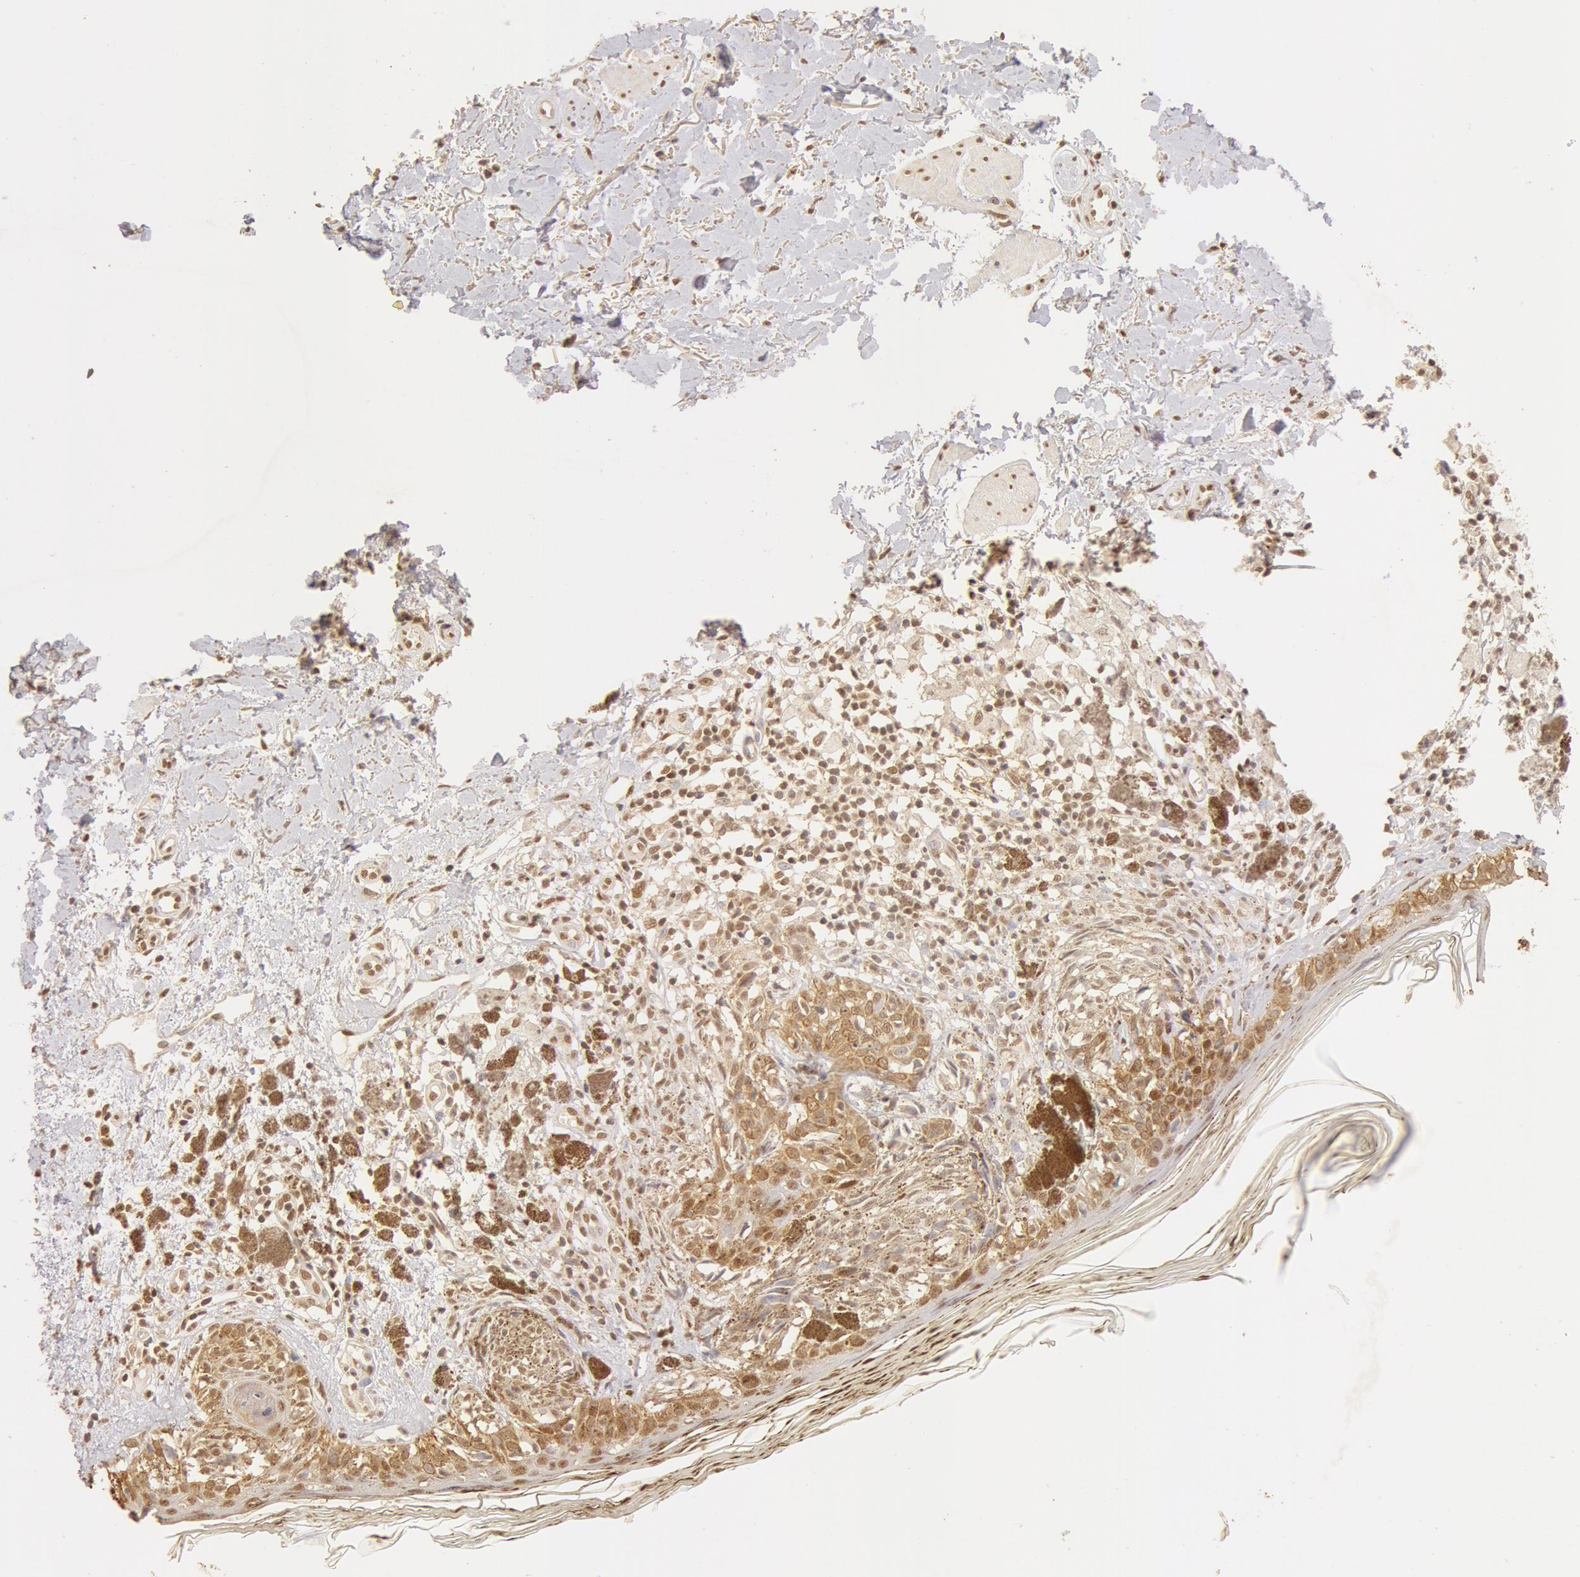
{"staining": {"intensity": "moderate", "quantity": ">75%", "location": "cytoplasmic/membranous,nuclear"}, "tissue": "melanoma", "cell_type": "Tumor cells", "image_type": "cancer", "snomed": [{"axis": "morphology", "description": "Malignant melanoma, NOS"}, {"axis": "topography", "description": "Skin"}], "caption": "This histopathology image shows IHC staining of human malignant melanoma, with medium moderate cytoplasmic/membranous and nuclear staining in about >75% of tumor cells.", "gene": "SNRNP70", "patient": {"sex": "male", "age": 88}}